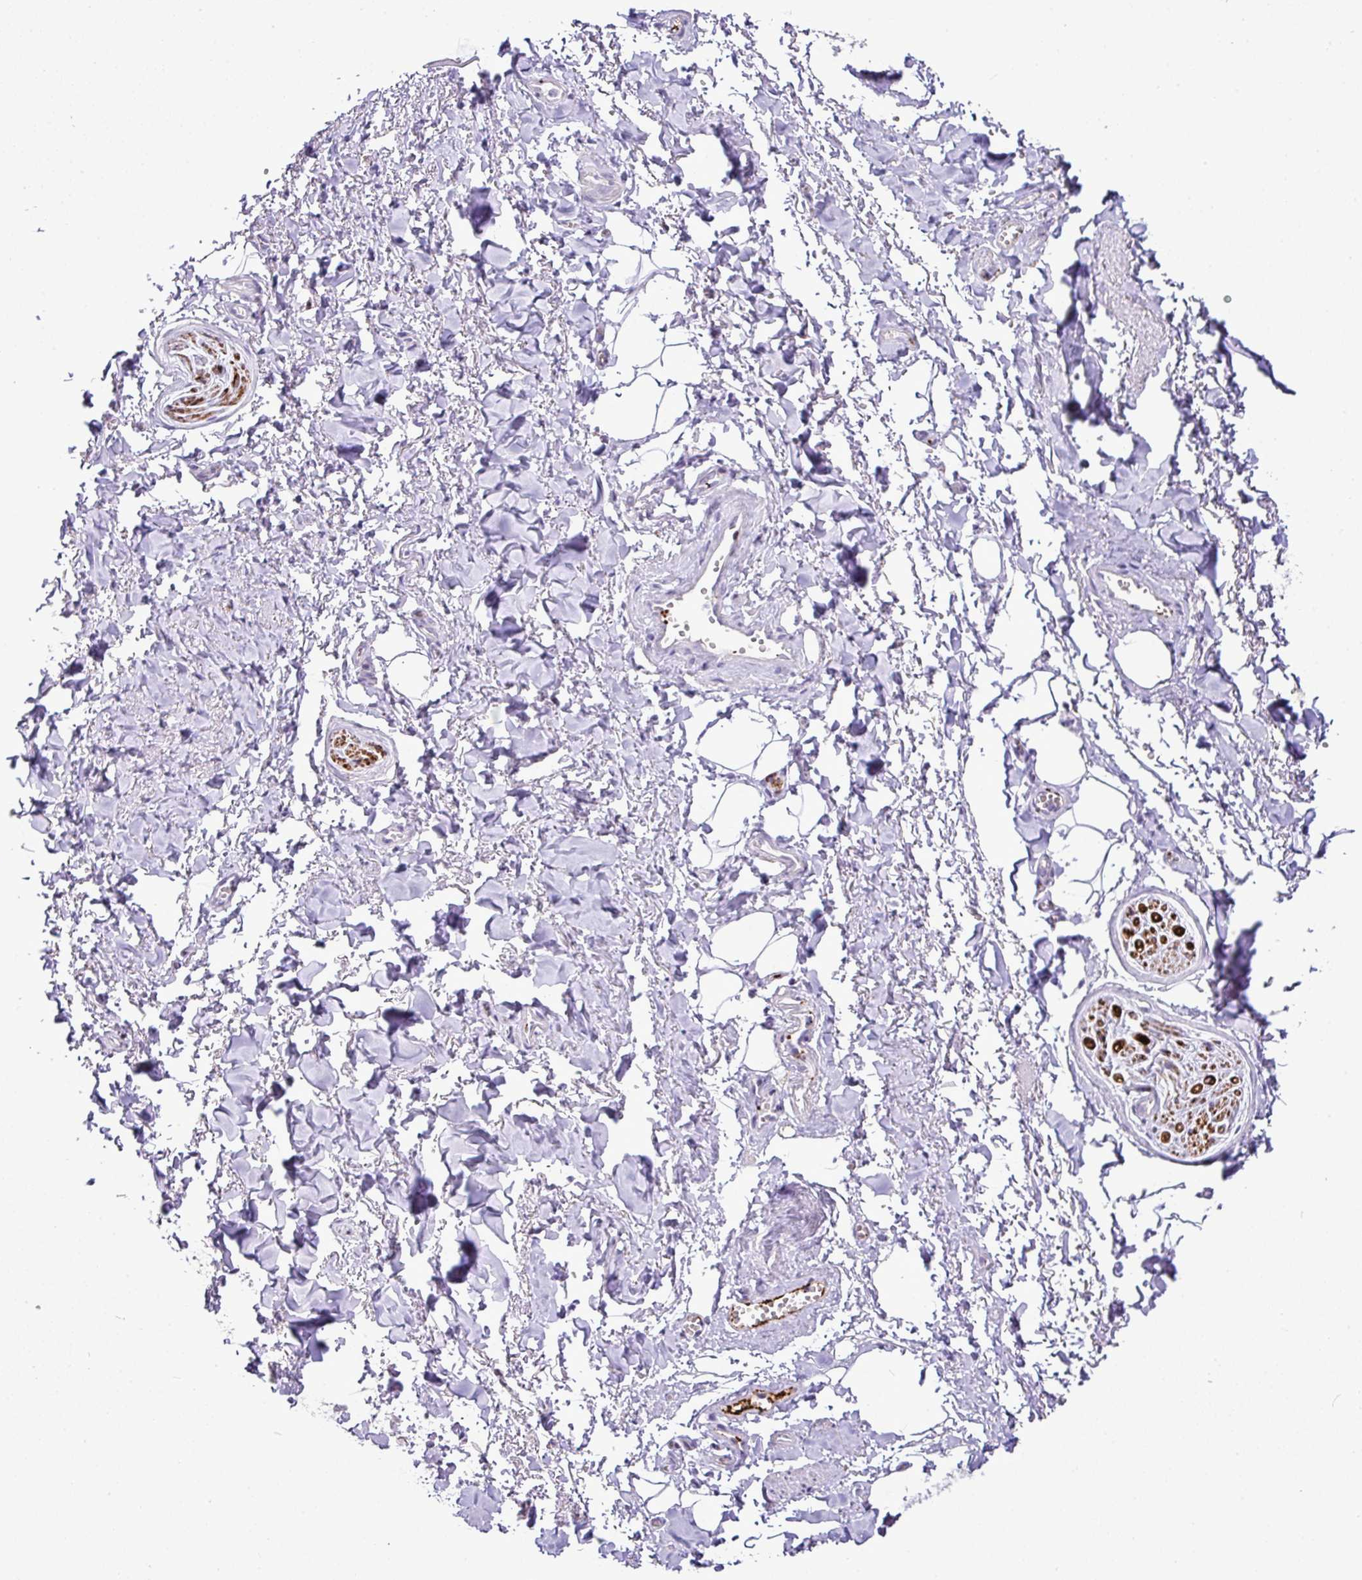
{"staining": {"intensity": "negative", "quantity": "none", "location": "none"}, "tissue": "adipose tissue", "cell_type": "Adipocytes", "image_type": "normal", "snomed": [{"axis": "morphology", "description": "Normal tissue, NOS"}, {"axis": "topography", "description": "Vulva"}, {"axis": "topography", "description": "Vagina"}, {"axis": "topography", "description": "Peripheral nerve tissue"}], "caption": "IHC histopathology image of benign adipose tissue stained for a protein (brown), which demonstrates no expression in adipocytes.", "gene": "CMTM5", "patient": {"sex": "female", "age": 66}}